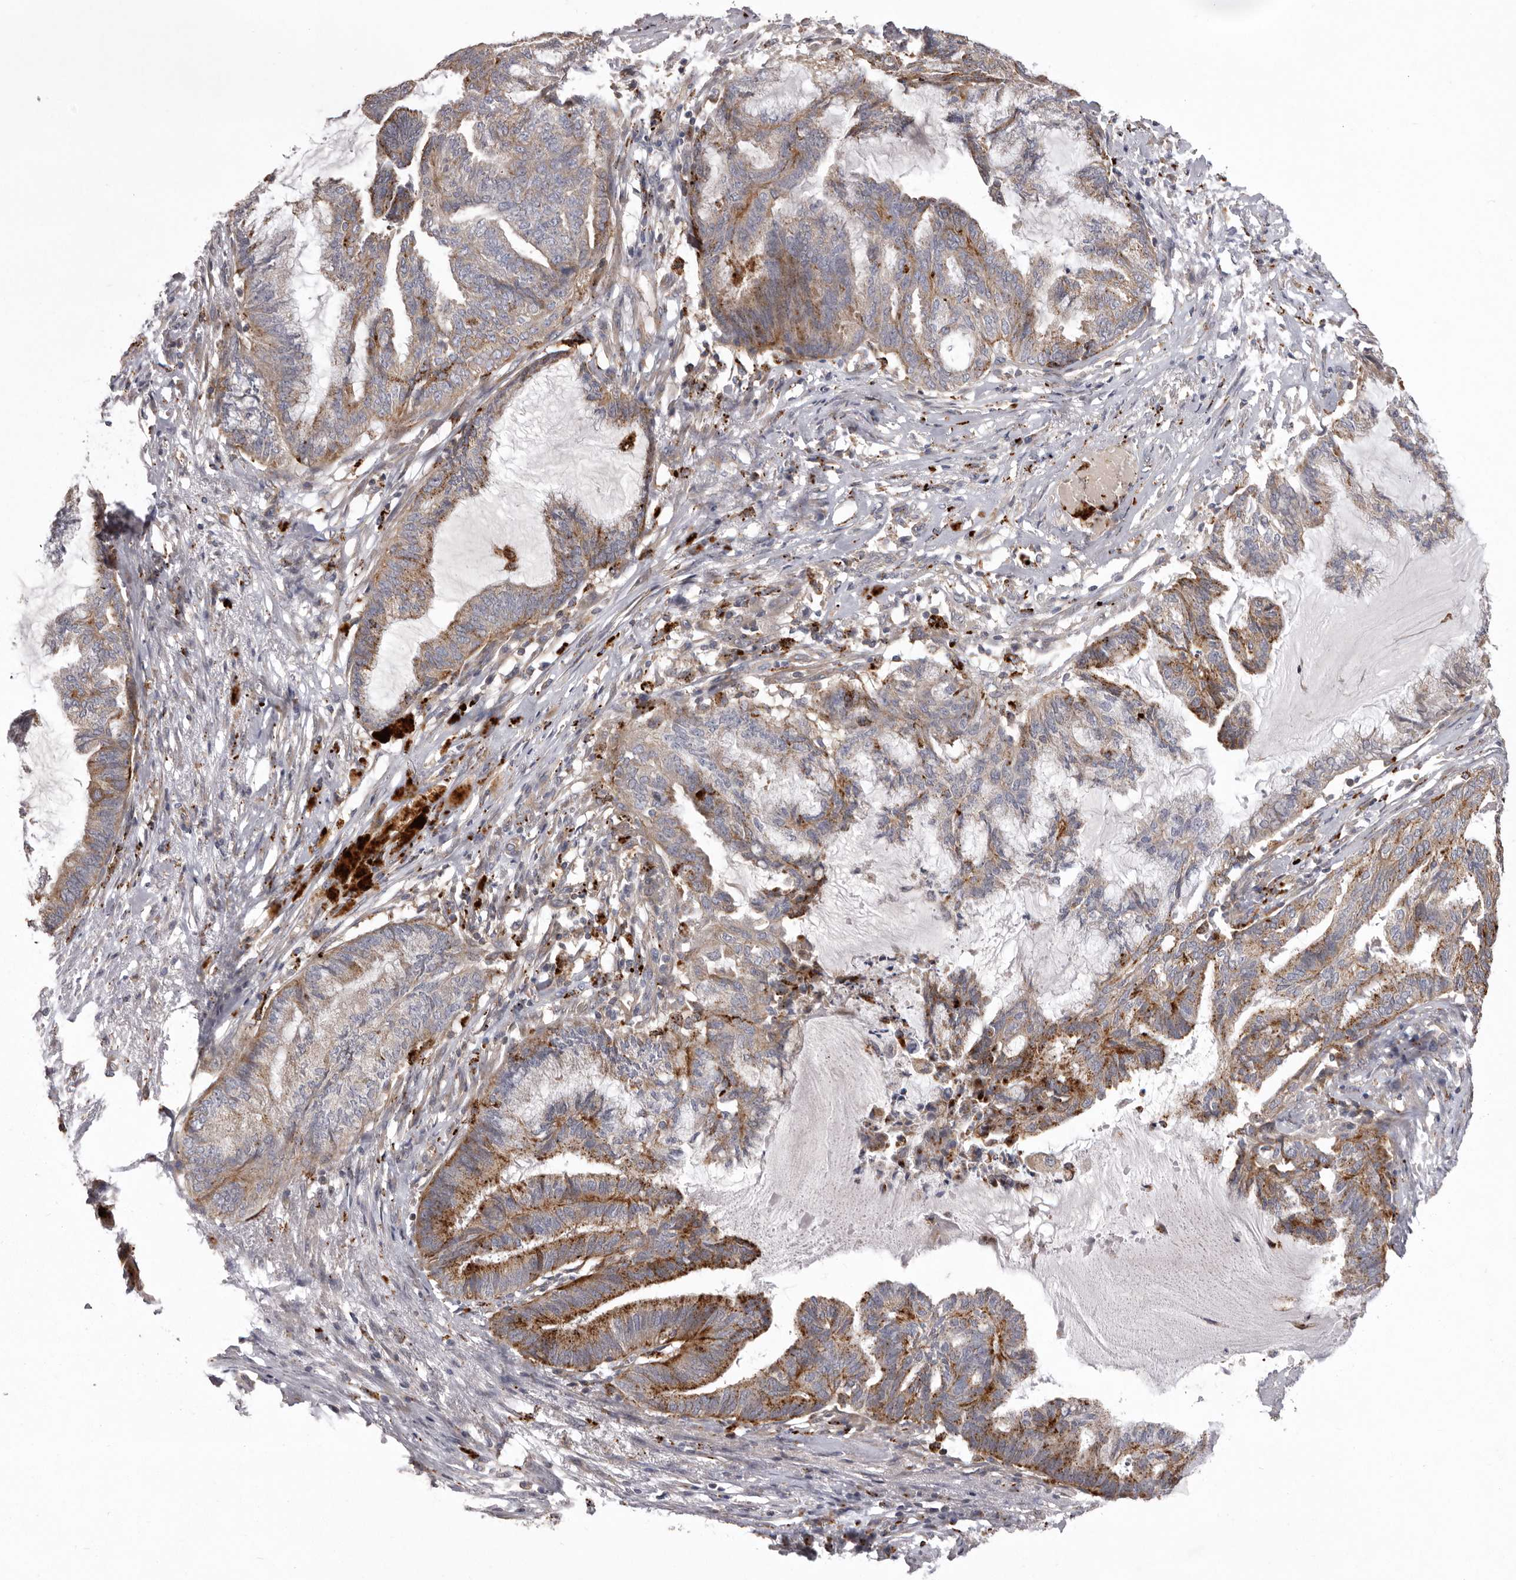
{"staining": {"intensity": "moderate", "quantity": "25%-75%", "location": "cytoplasmic/membranous"}, "tissue": "endometrial cancer", "cell_type": "Tumor cells", "image_type": "cancer", "snomed": [{"axis": "morphology", "description": "Adenocarcinoma, NOS"}, {"axis": "topography", "description": "Endometrium"}], "caption": "This is a histology image of IHC staining of endometrial adenocarcinoma, which shows moderate expression in the cytoplasmic/membranous of tumor cells.", "gene": "WDR47", "patient": {"sex": "female", "age": 86}}